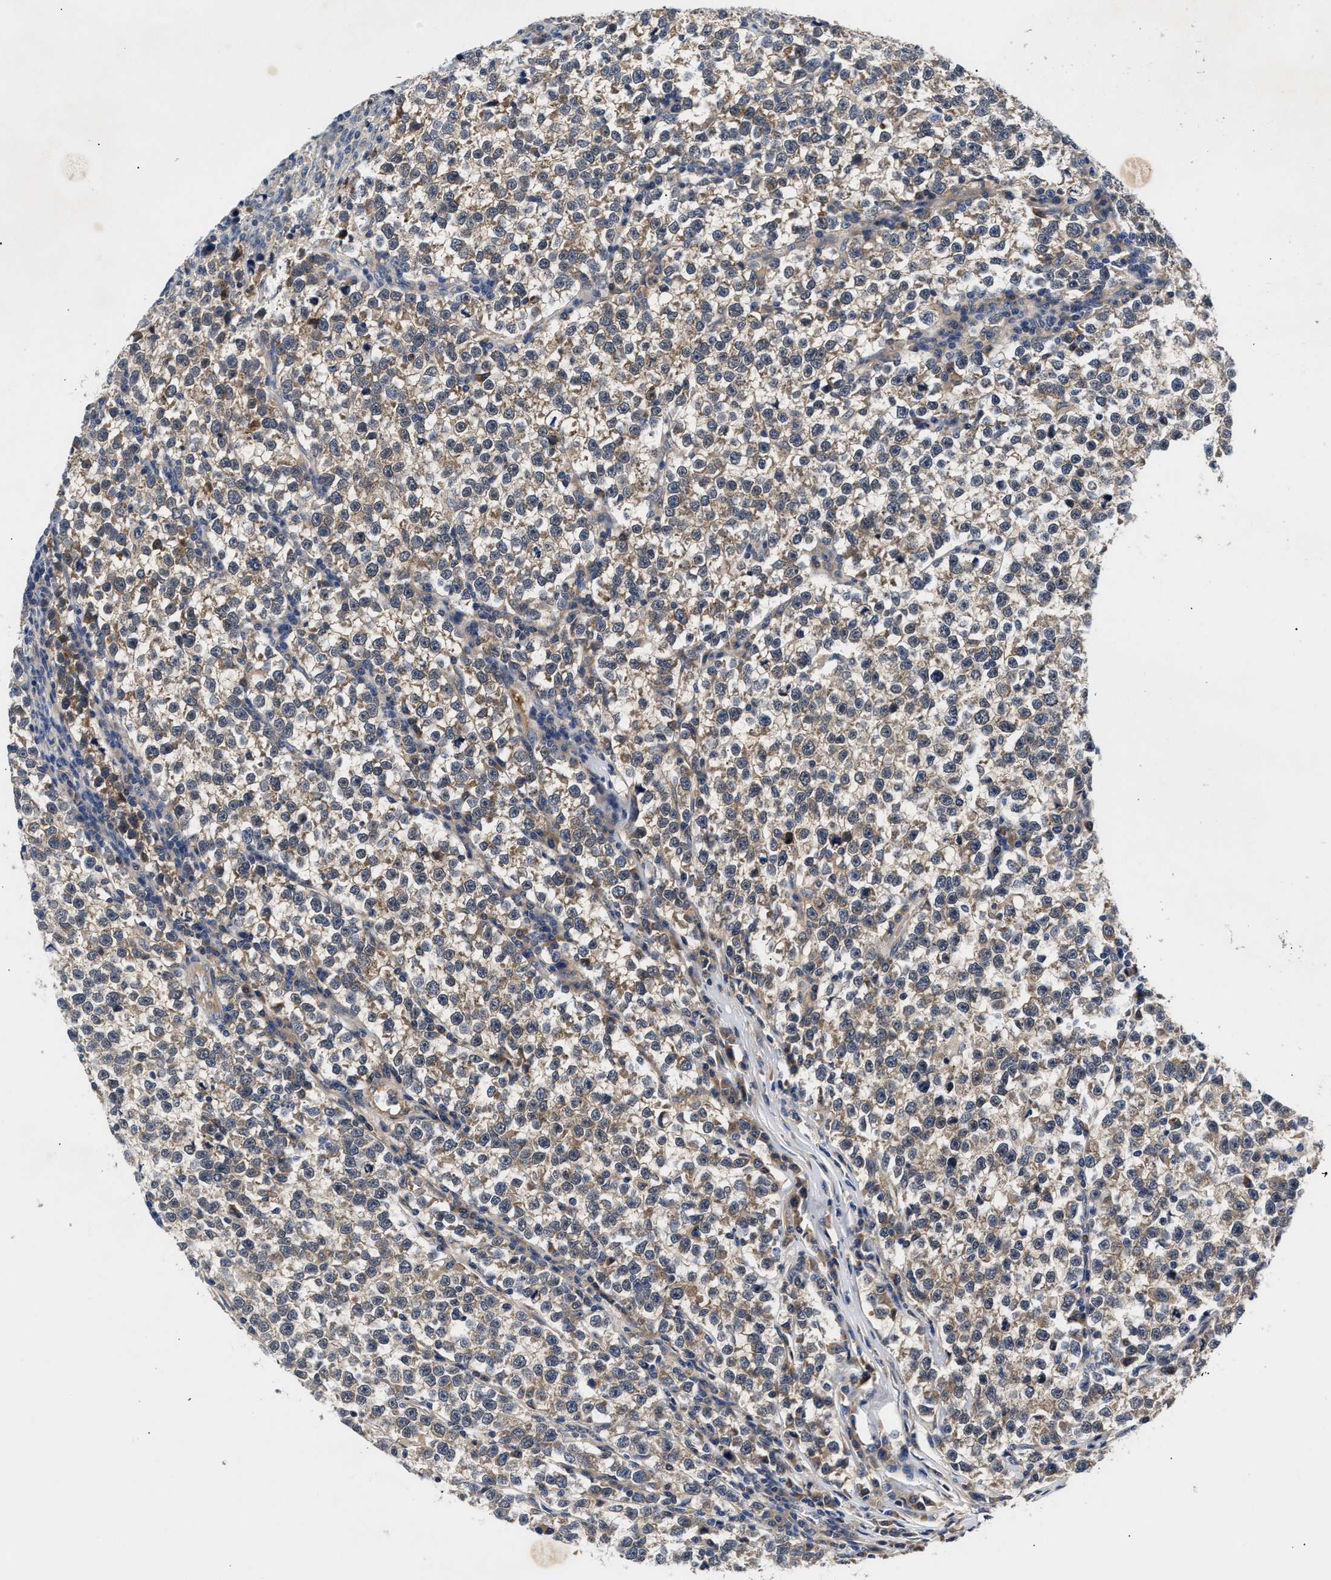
{"staining": {"intensity": "weak", "quantity": "25%-75%", "location": "cytoplasmic/membranous"}, "tissue": "testis cancer", "cell_type": "Tumor cells", "image_type": "cancer", "snomed": [{"axis": "morphology", "description": "Normal tissue, NOS"}, {"axis": "morphology", "description": "Seminoma, NOS"}, {"axis": "topography", "description": "Testis"}], "caption": "A photomicrograph of human testis cancer (seminoma) stained for a protein demonstrates weak cytoplasmic/membranous brown staining in tumor cells.", "gene": "CCDC146", "patient": {"sex": "male", "age": 43}}